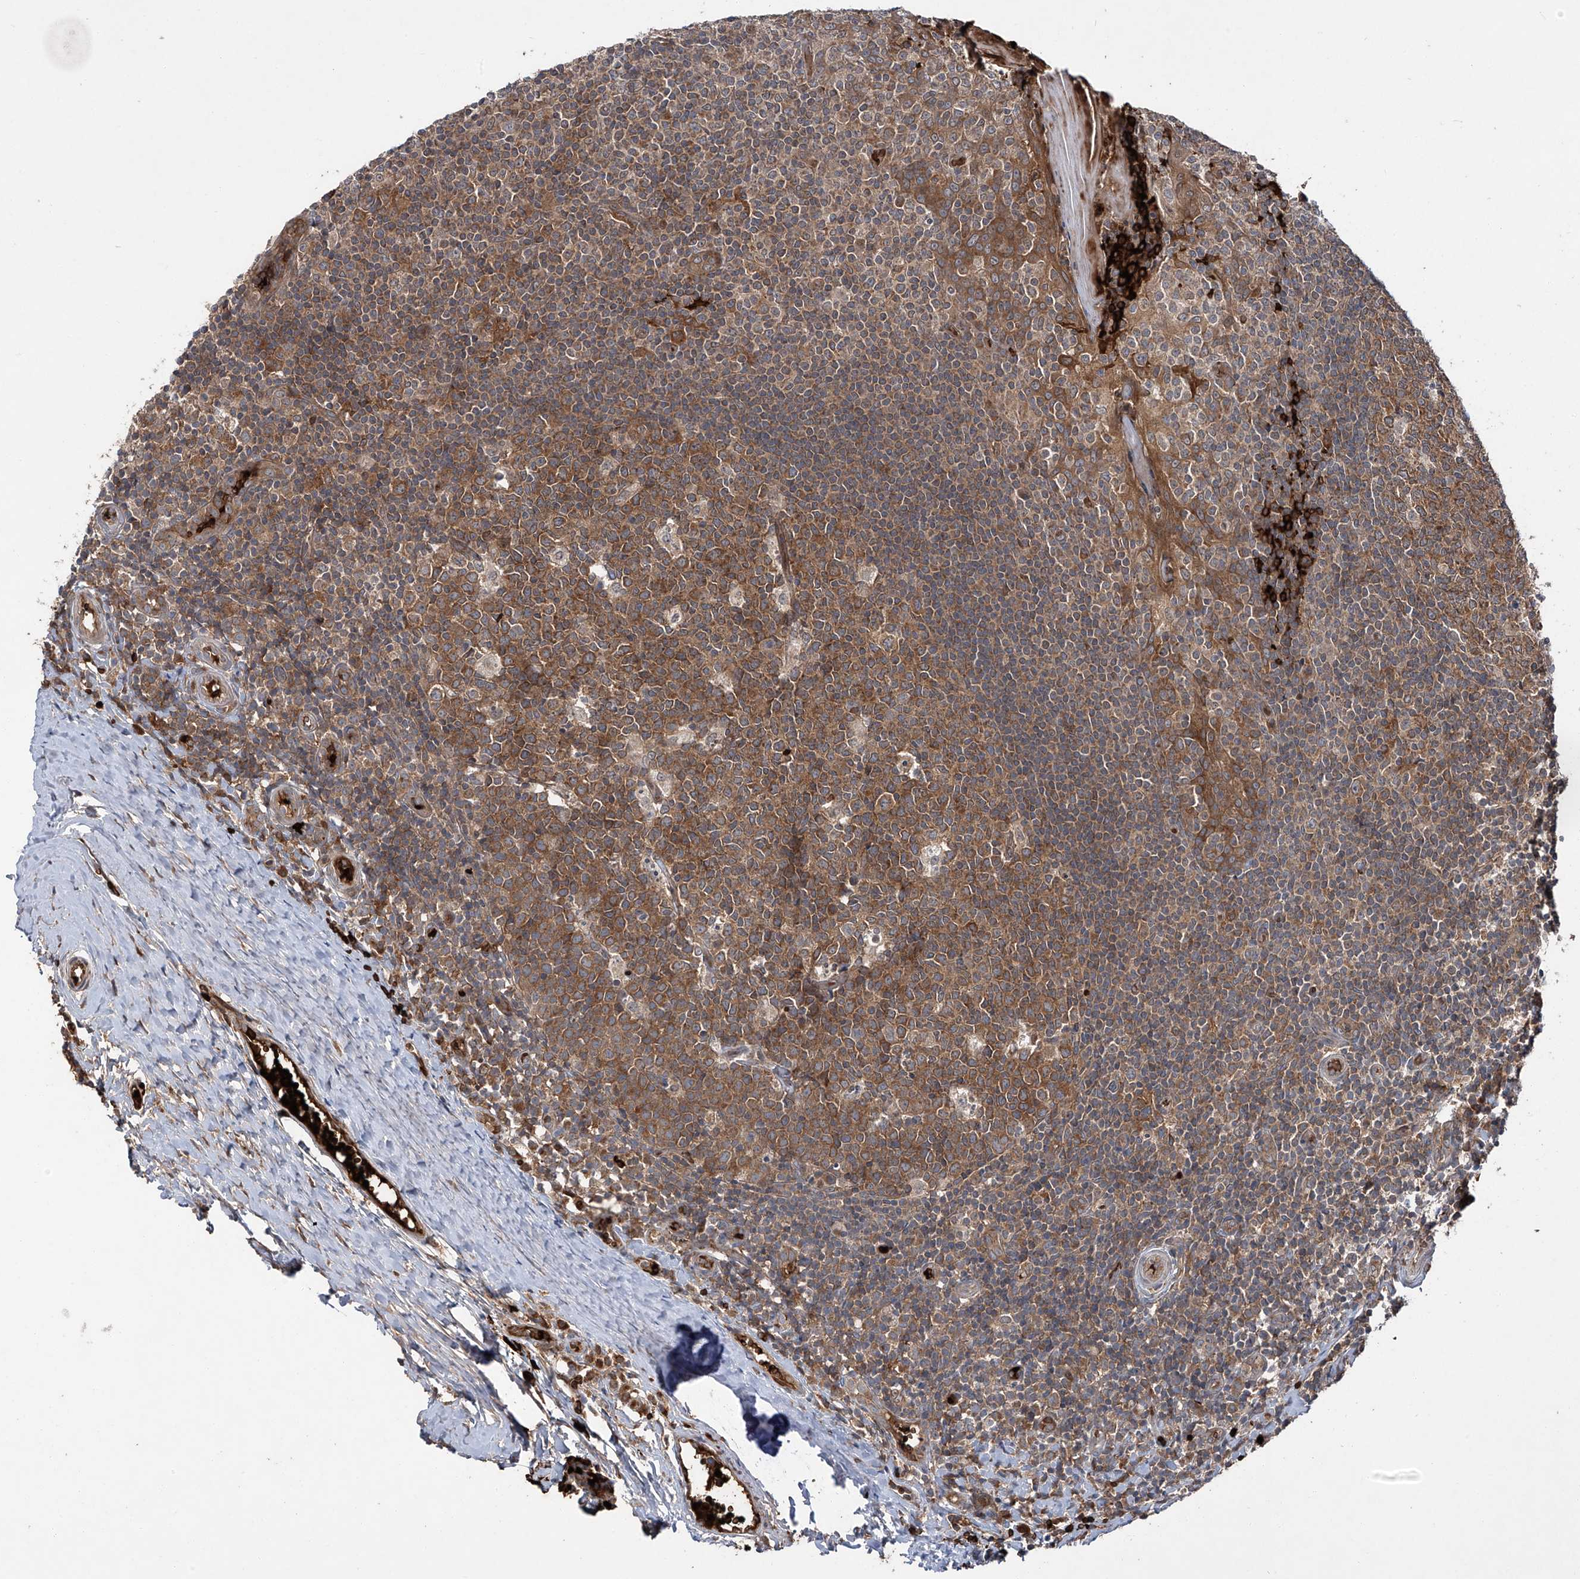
{"staining": {"intensity": "moderate", "quantity": ">75%", "location": "cytoplasmic/membranous"}, "tissue": "tonsil", "cell_type": "Germinal center cells", "image_type": "normal", "snomed": [{"axis": "morphology", "description": "Normal tissue, NOS"}, {"axis": "topography", "description": "Tonsil"}], "caption": "High-power microscopy captured an immunohistochemistry (IHC) image of unremarkable tonsil, revealing moderate cytoplasmic/membranous positivity in about >75% of germinal center cells.", "gene": "ZDHHC9", "patient": {"sex": "female", "age": 19}}